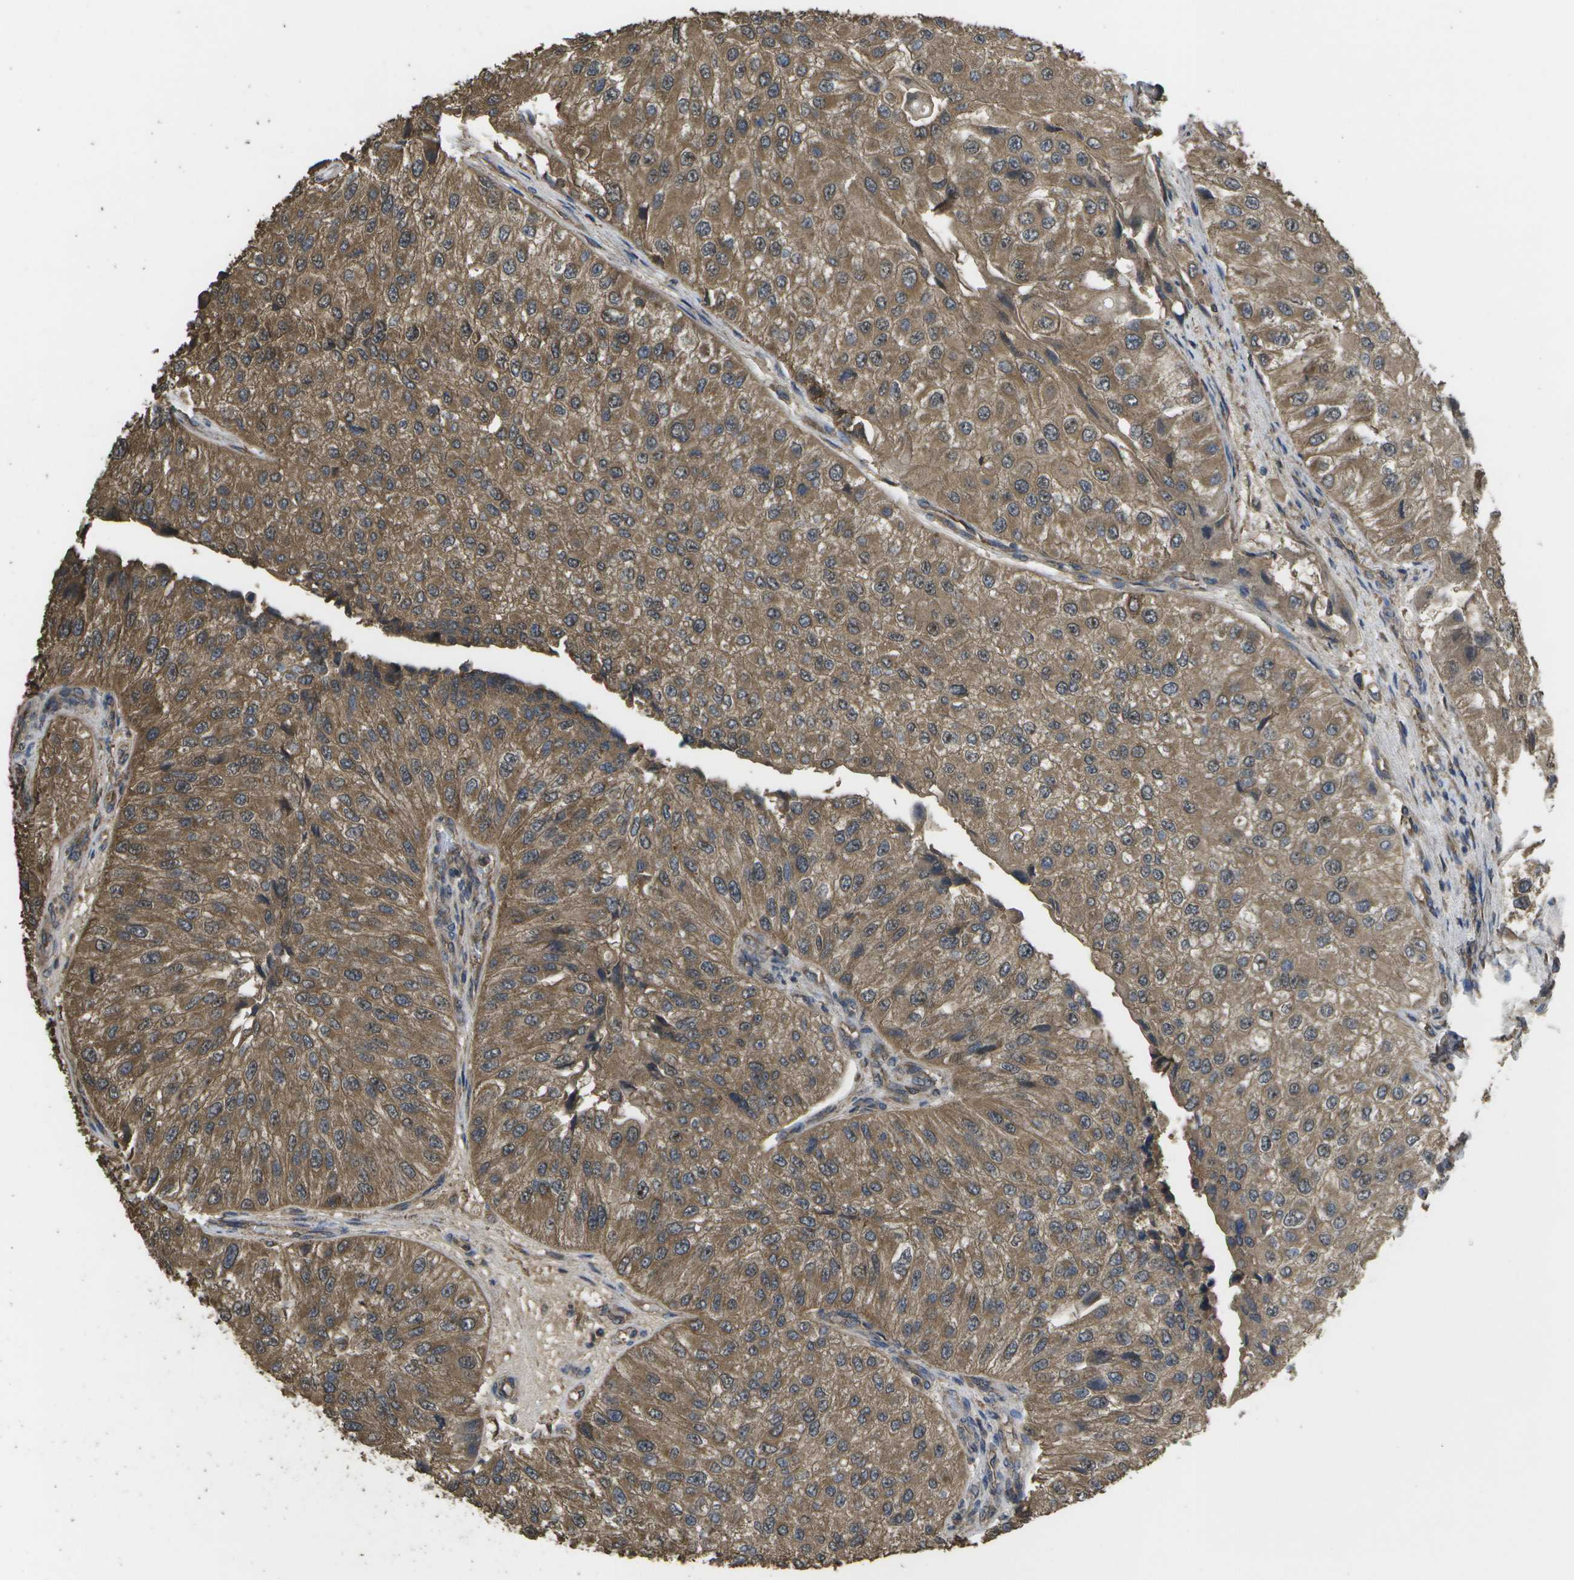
{"staining": {"intensity": "moderate", "quantity": ">75%", "location": "cytoplasmic/membranous"}, "tissue": "urothelial cancer", "cell_type": "Tumor cells", "image_type": "cancer", "snomed": [{"axis": "morphology", "description": "Urothelial carcinoma, High grade"}, {"axis": "topography", "description": "Kidney"}, {"axis": "topography", "description": "Urinary bladder"}], "caption": "High-grade urothelial carcinoma stained with a protein marker demonstrates moderate staining in tumor cells.", "gene": "SACS", "patient": {"sex": "male", "age": 77}}